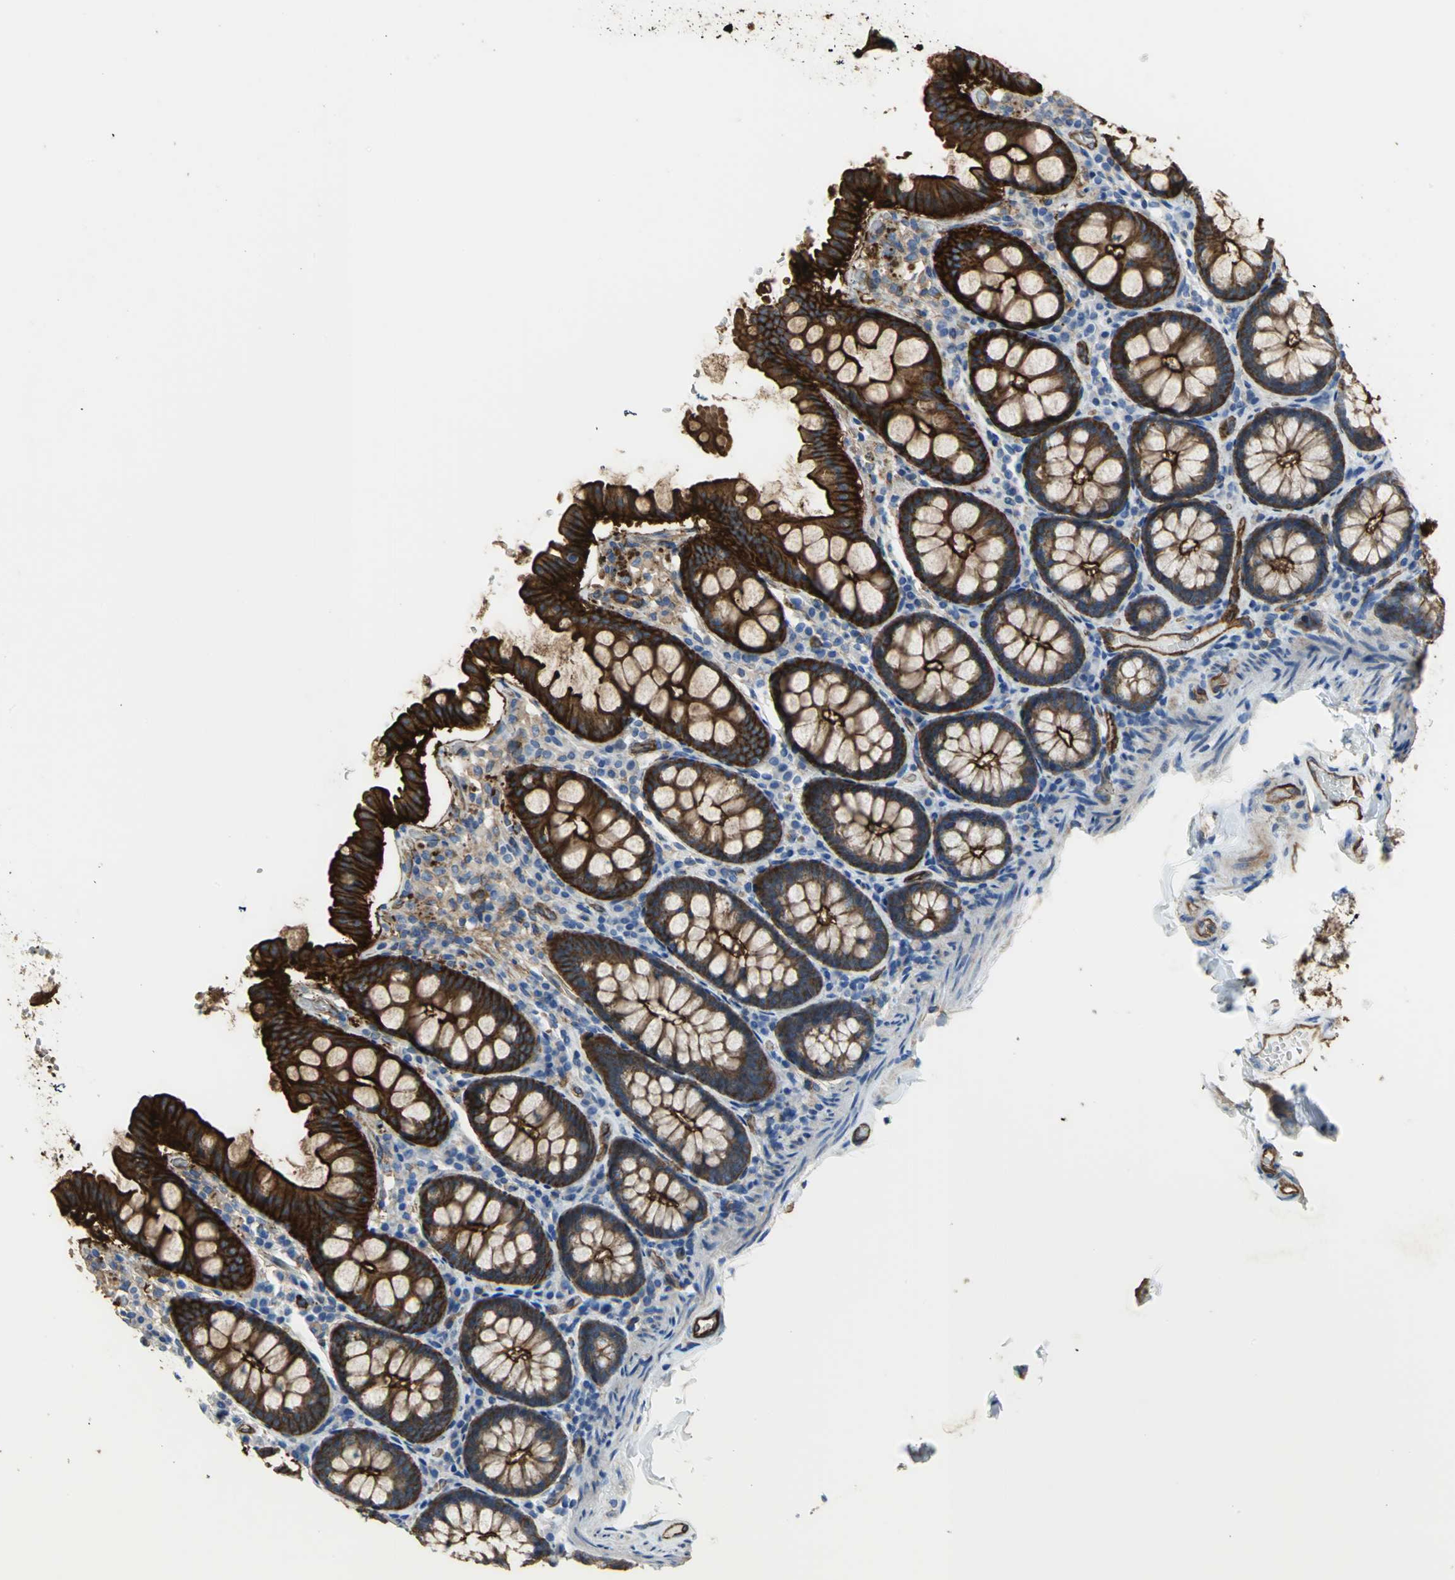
{"staining": {"intensity": "strong", "quantity": ">75%", "location": "cytoplasmic/membranous"}, "tissue": "colon", "cell_type": "Endothelial cells", "image_type": "normal", "snomed": [{"axis": "morphology", "description": "Normal tissue, NOS"}, {"axis": "topography", "description": "Colon"}], "caption": "Unremarkable colon was stained to show a protein in brown. There is high levels of strong cytoplasmic/membranous positivity in about >75% of endothelial cells. (DAB IHC with brightfield microscopy, high magnification).", "gene": "FLNB", "patient": {"sex": "female", "age": 61}}